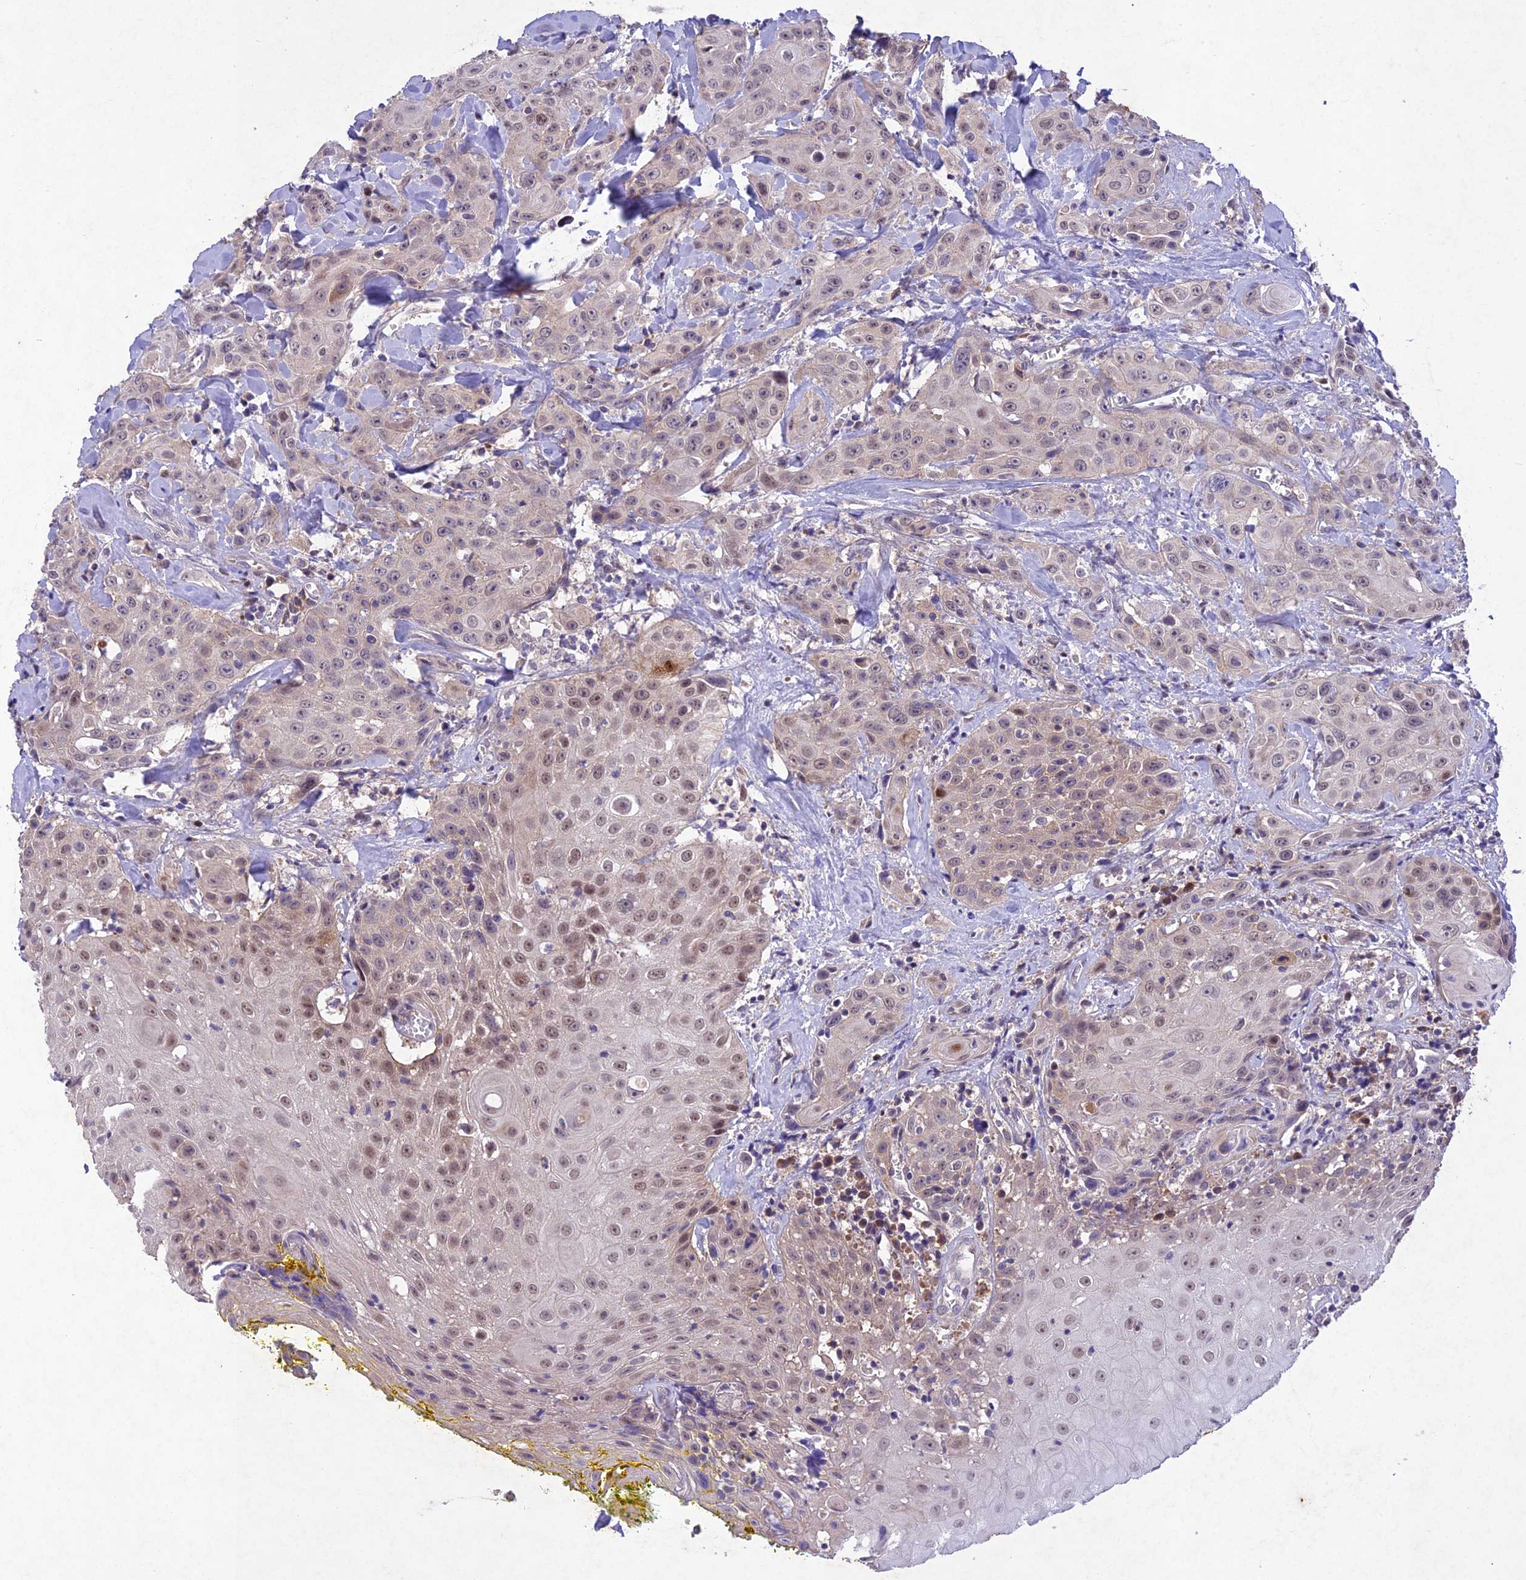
{"staining": {"intensity": "moderate", "quantity": ">75%", "location": "nuclear"}, "tissue": "head and neck cancer", "cell_type": "Tumor cells", "image_type": "cancer", "snomed": [{"axis": "morphology", "description": "Squamous cell carcinoma, NOS"}, {"axis": "topography", "description": "Oral tissue"}, {"axis": "topography", "description": "Head-Neck"}], "caption": "An image of squamous cell carcinoma (head and neck) stained for a protein demonstrates moderate nuclear brown staining in tumor cells. The protein of interest is stained brown, and the nuclei are stained in blue (DAB (3,3'-diaminobenzidine) IHC with brightfield microscopy, high magnification).", "gene": "ANKRD52", "patient": {"sex": "female", "age": 82}}